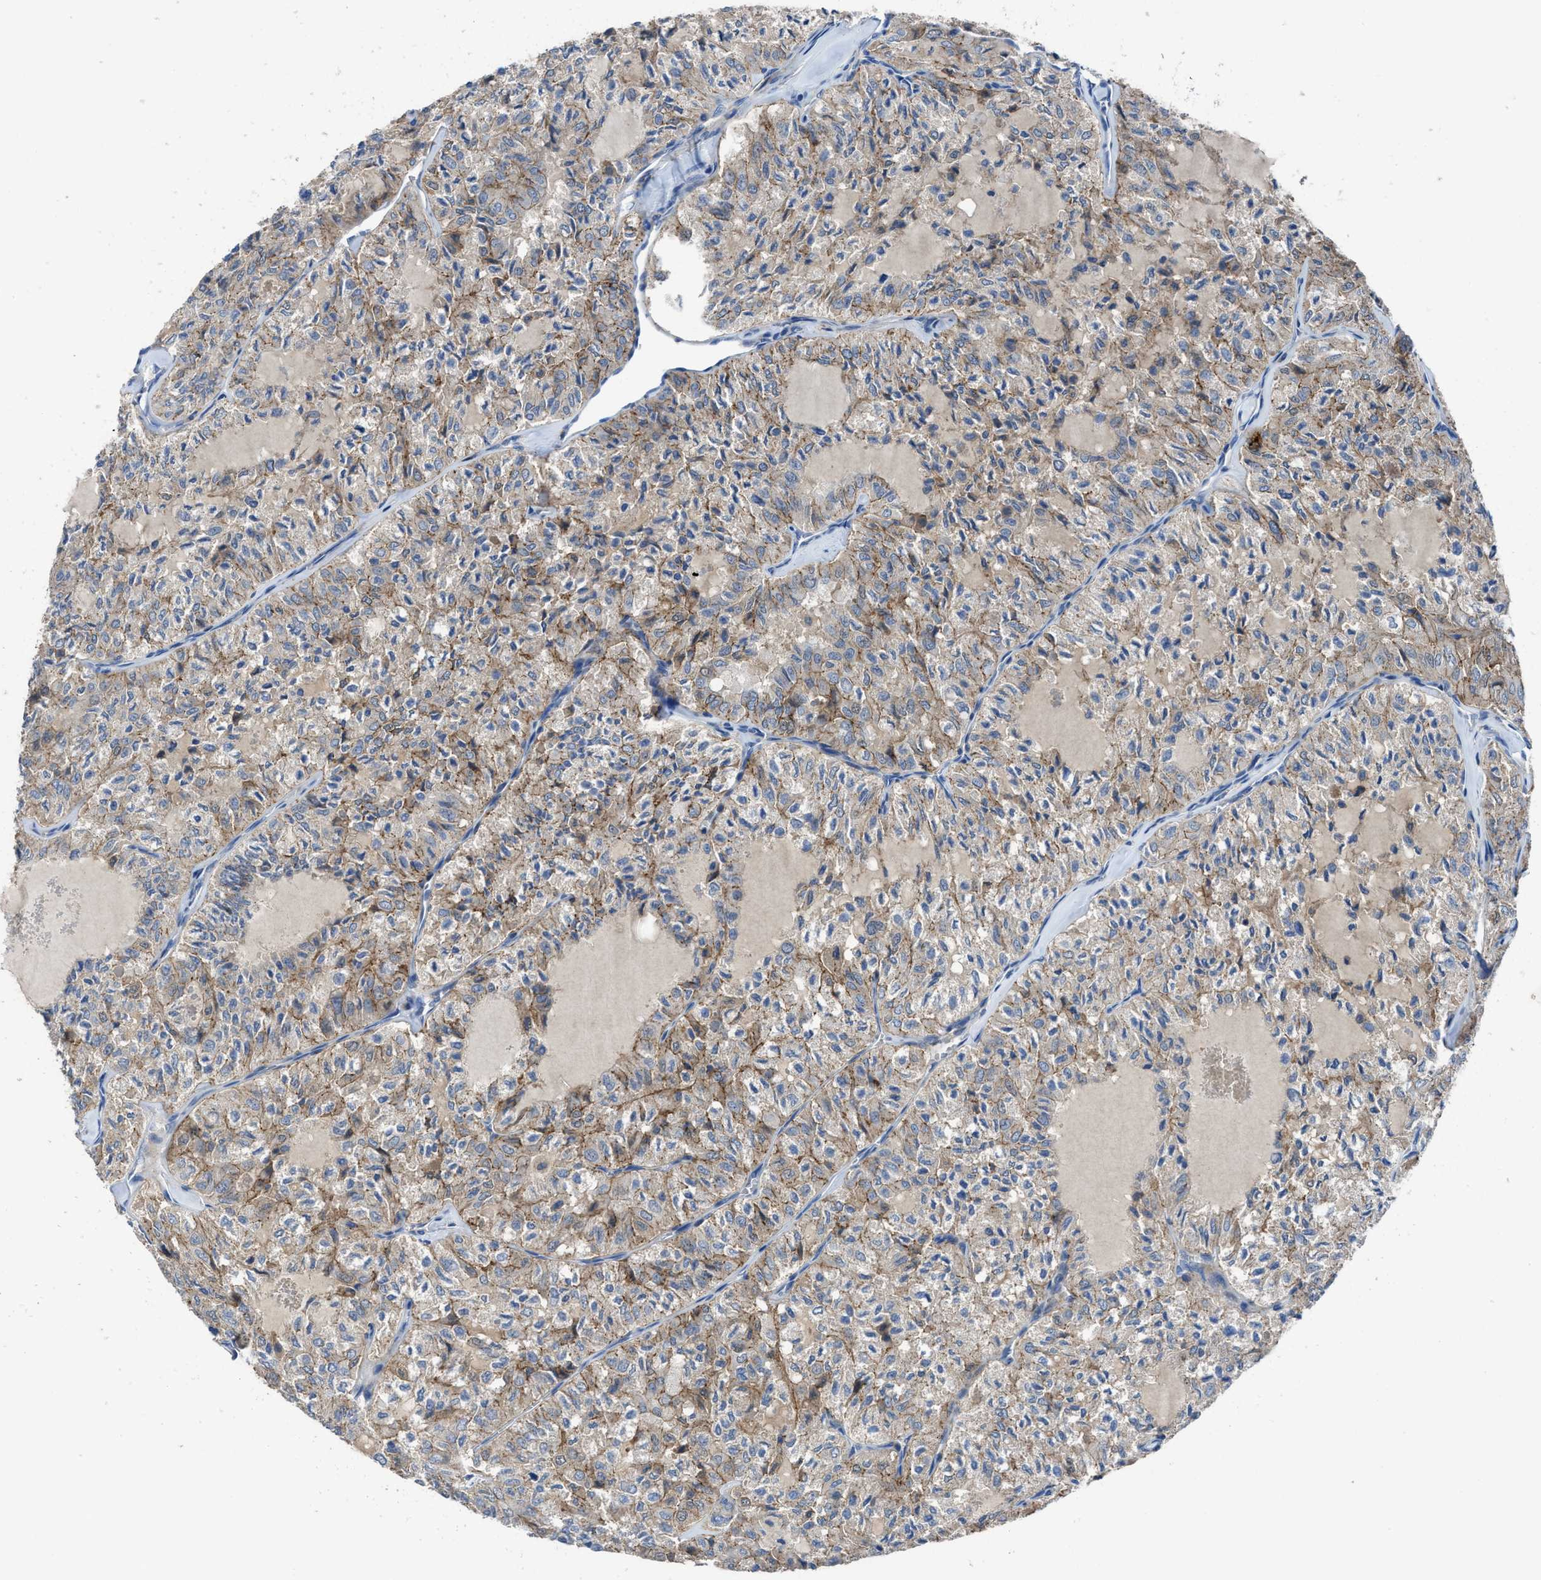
{"staining": {"intensity": "weak", "quantity": "25%-75%", "location": "cytoplasmic/membranous"}, "tissue": "thyroid cancer", "cell_type": "Tumor cells", "image_type": "cancer", "snomed": [{"axis": "morphology", "description": "Follicular adenoma carcinoma, NOS"}, {"axis": "topography", "description": "Thyroid gland"}], "caption": "Thyroid cancer stained for a protein (brown) reveals weak cytoplasmic/membranous positive positivity in about 25%-75% of tumor cells.", "gene": "PTGFRN", "patient": {"sex": "male", "age": 75}}